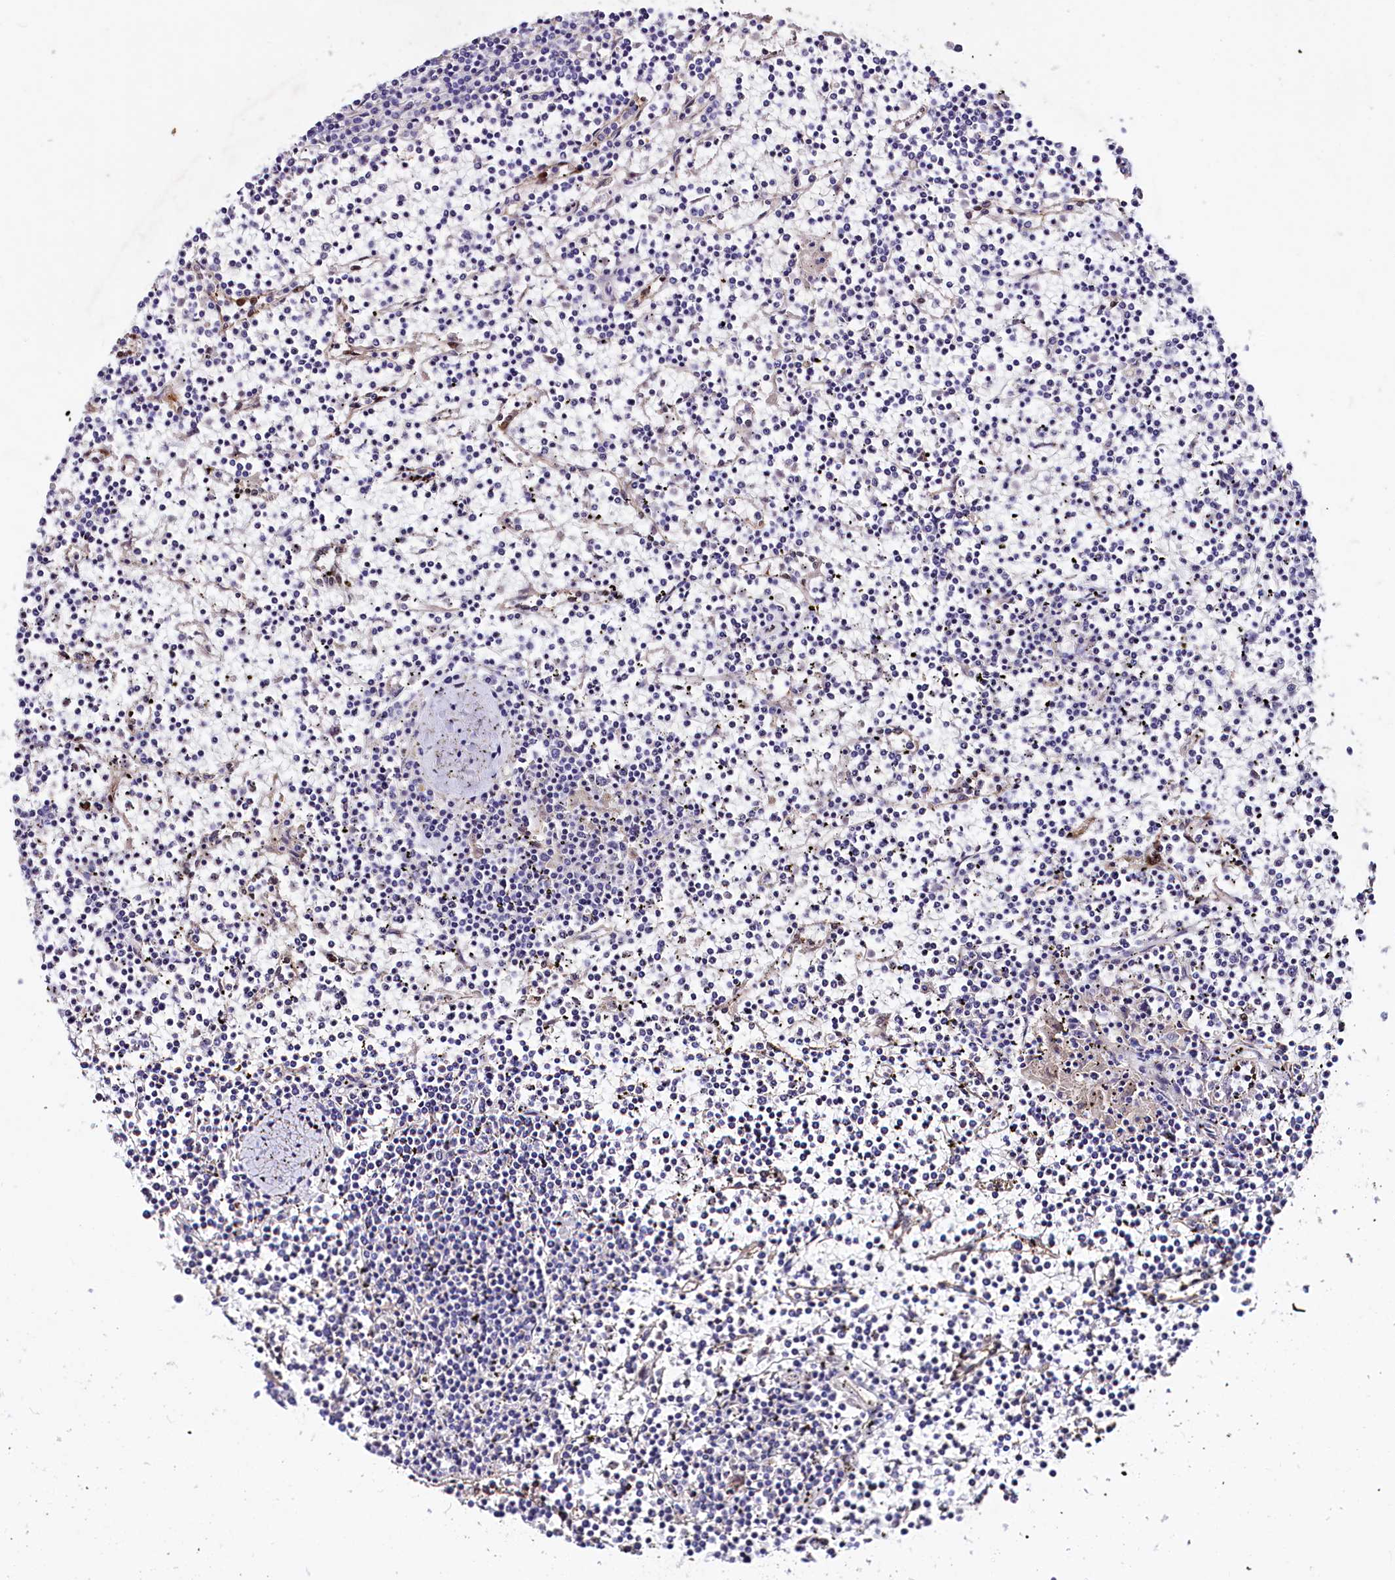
{"staining": {"intensity": "negative", "quantity": "none", "location": "none"}, "tissue": "lymphoma", "cell_type": "Tumor cells", "image_type": "cancer", "snomed": [{"axis": "morphology", "description": "Malignant lymphoma, non-Hodgkin's type, Low grade"}, {"axis": "topography", "description": "Spleen"}], "caption": "The histopathology image displays no staining of tumor cells in low-grade malignant lymphoma, non-Hodgkin's type.", "gene": "IL17RD", "patient": {"sex": "female", "age": 19}}